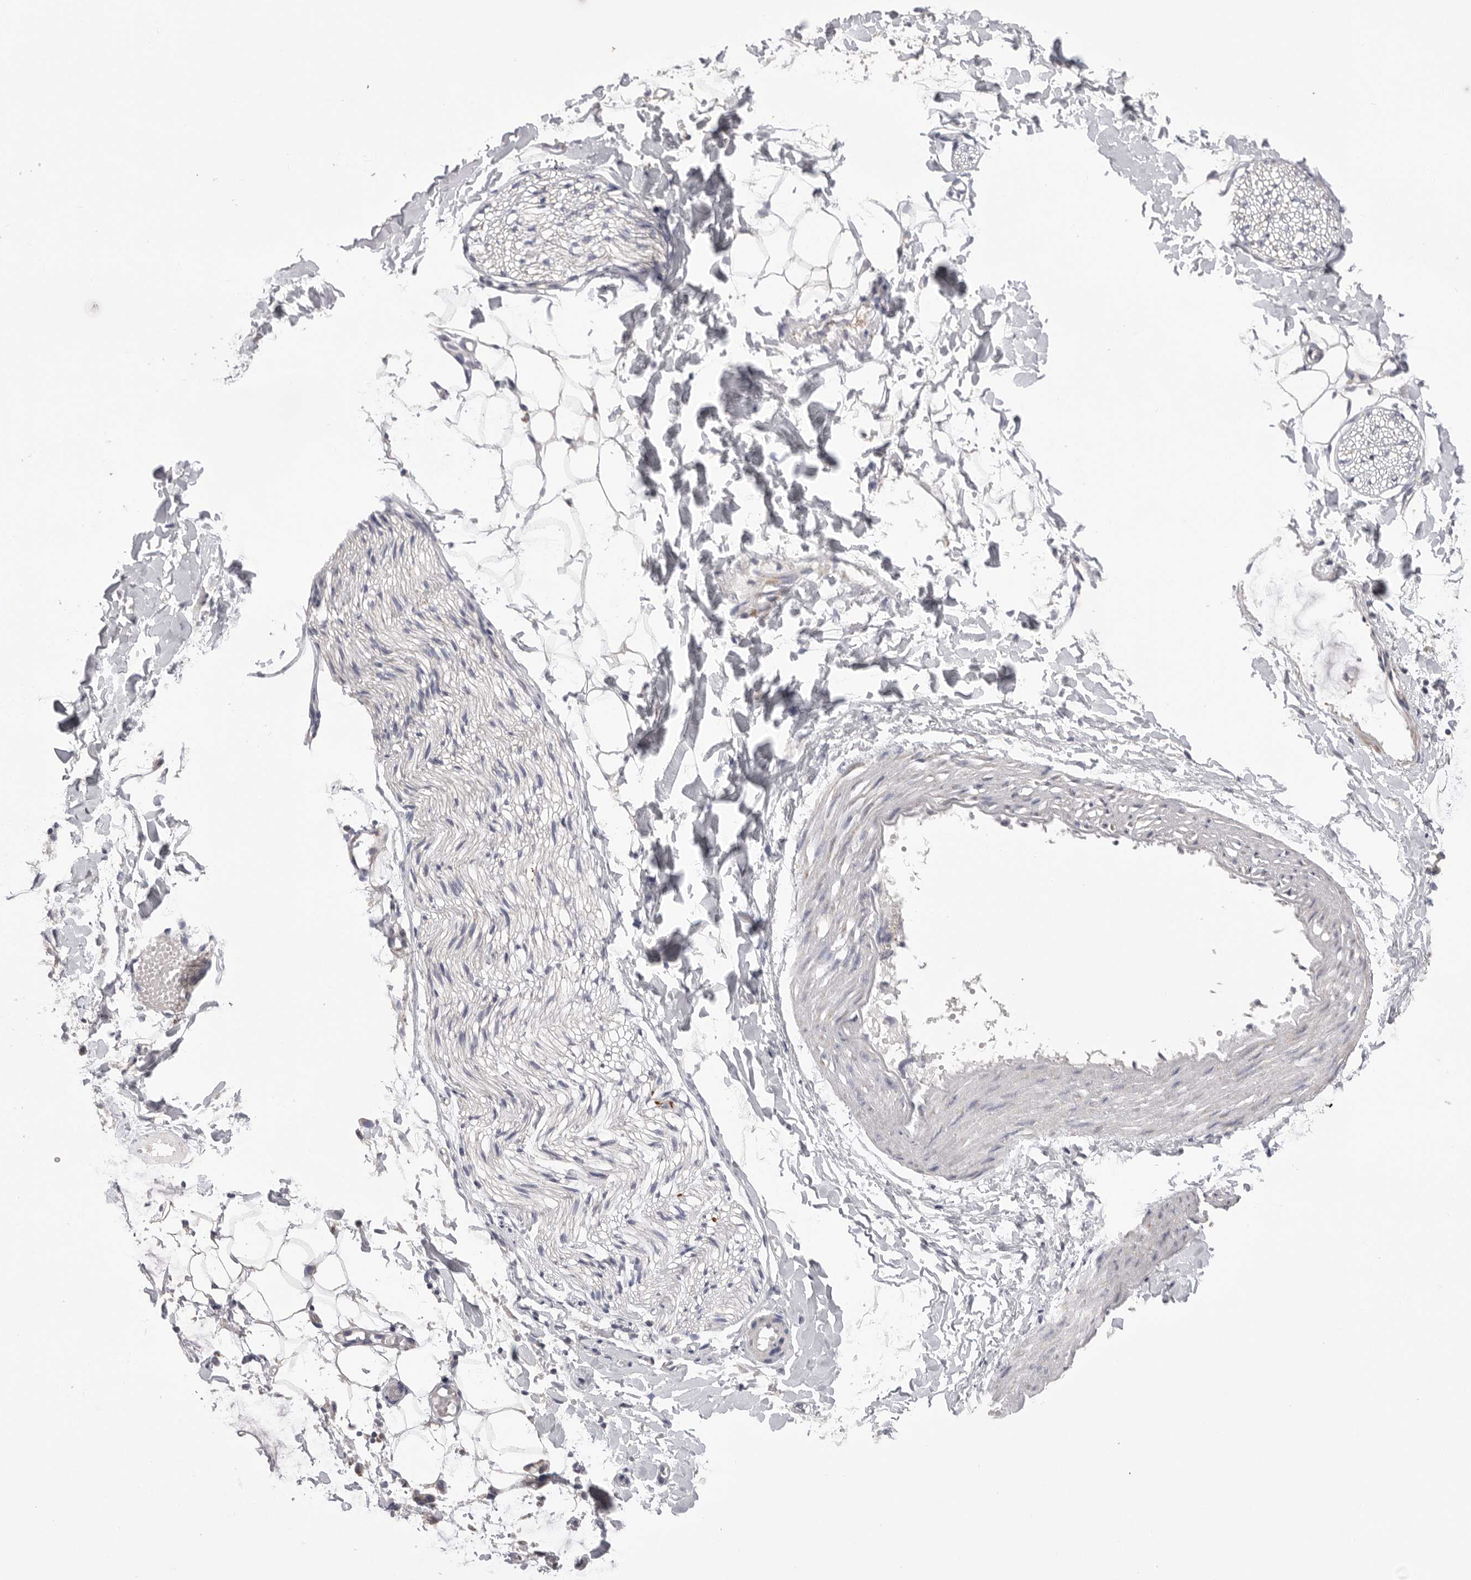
{"staining": {"intensity": "negative", "quantity": "none", "location": "none"}, "tissue": "adipose tissue", "cell_type": "Adipocytes", "image_type": "normal", "snomed": [{"axis": "morphology", "description": "Normal tissue, NOS"}, {"axis": "morphology", "description": "Adenocarcinoma, NOS"}, {"axis": "topography", "description": "Smooth muscle"}, {"axis": "topography", "description": "Colon"}], "caption": "IHC of normal human adipose tissue displays no staining in adipocytes. (IHC, brightfield microscopy, high magnification).", "gene": "VDAC3", "patient": {"sex": "male", "age": 14}}